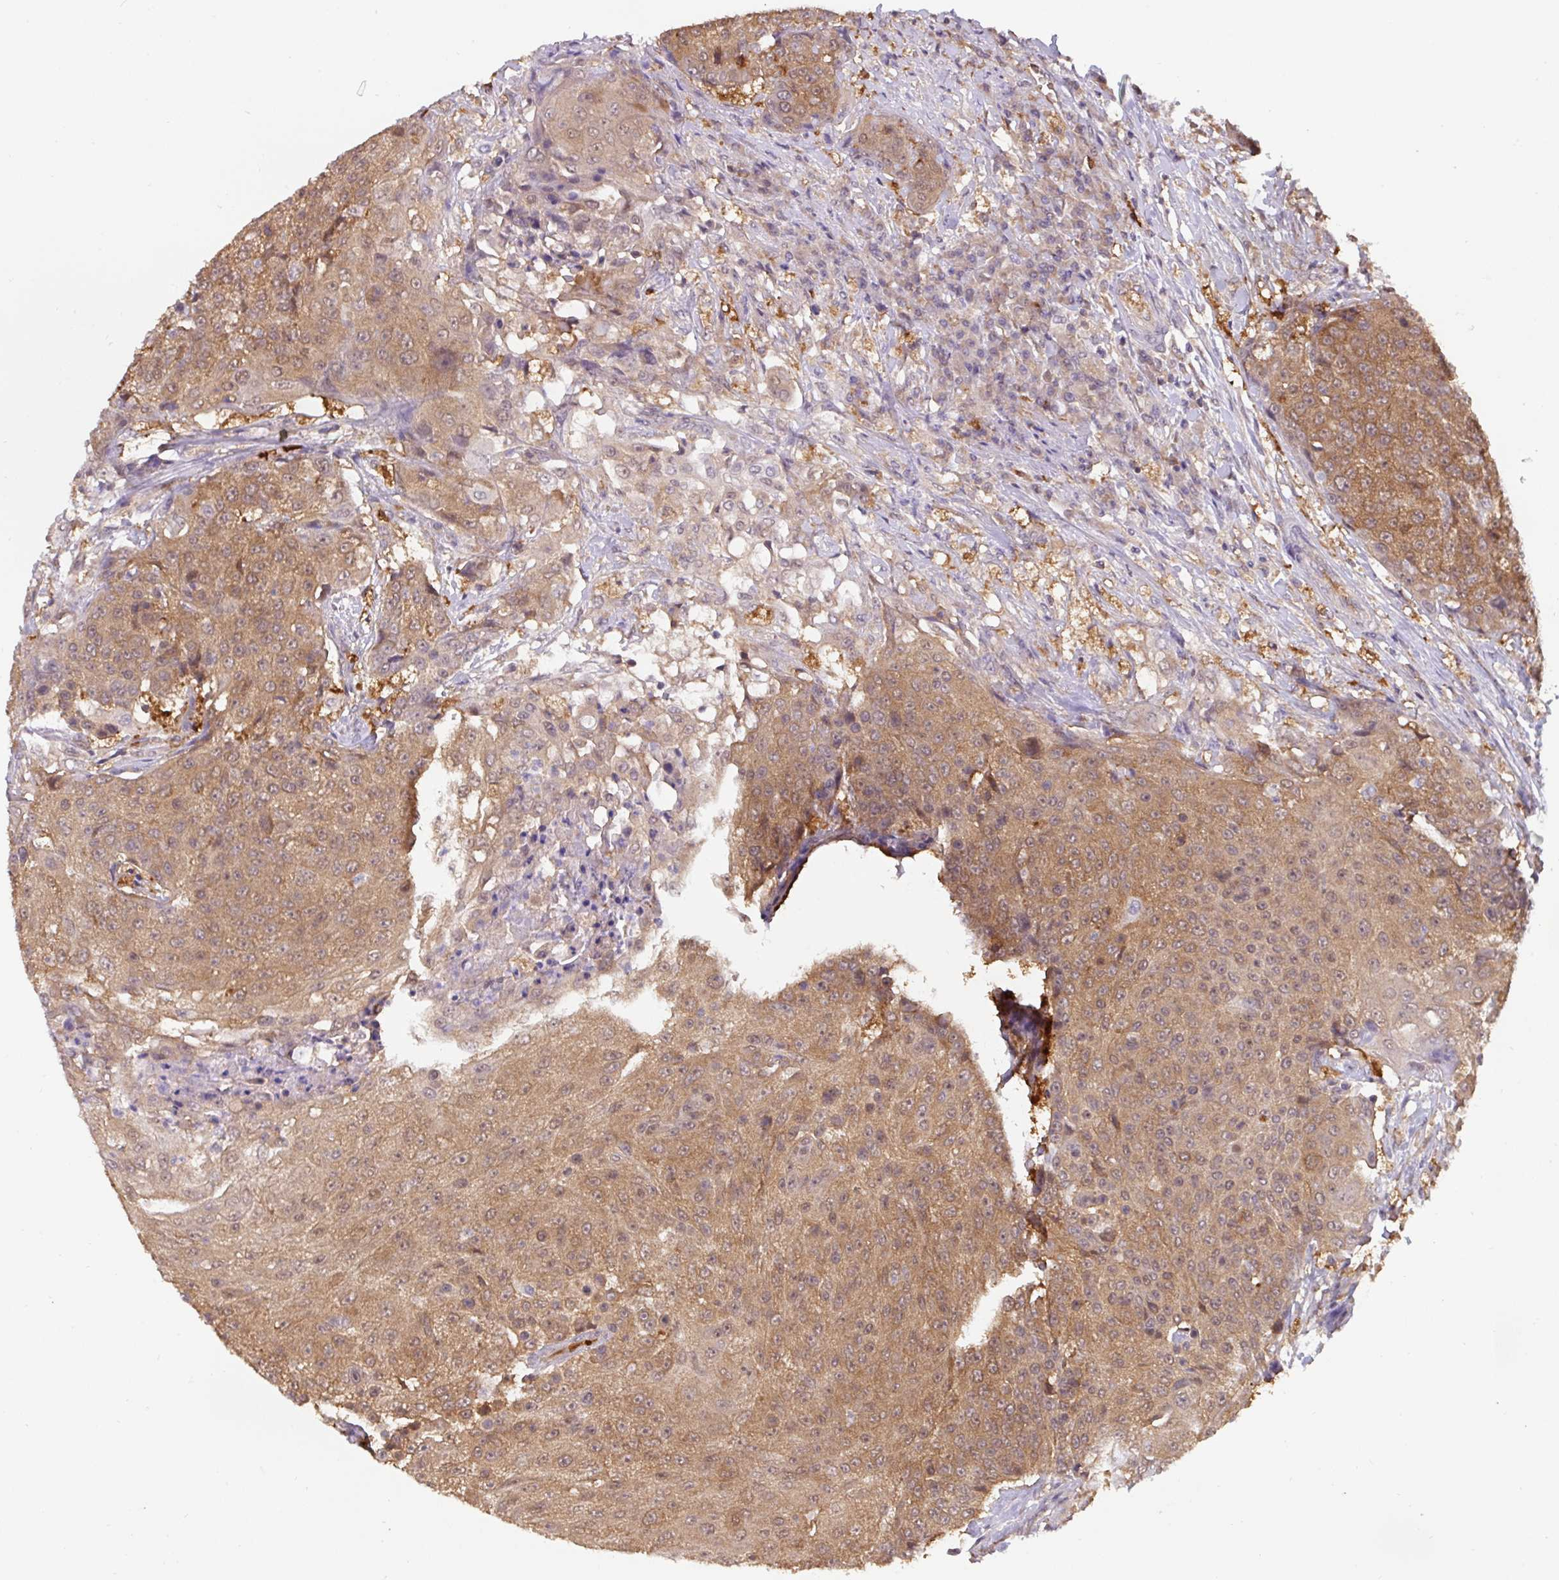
{"staining": {"intensity": "moderate", "quantity": ">75%", "location": "cytoplasmic/membranous"}, "tissue": "urothelial cancer", "cell_type": "Tumor cells", "image_type": "cancer", "snomed": [{"axis": "morphology", "description": "Urothelial carcinoma, High grade"}, {"axis": "topography", "description": "Urinary bladder"}], "caption": "IHC (DAB) staining of urothelial cancer shows moderate cytoplasmic/membranous protein expression in approximately >75% of tumor cells.", "gene": "ST13", "patient": {"sex": "female", "age": 63}}